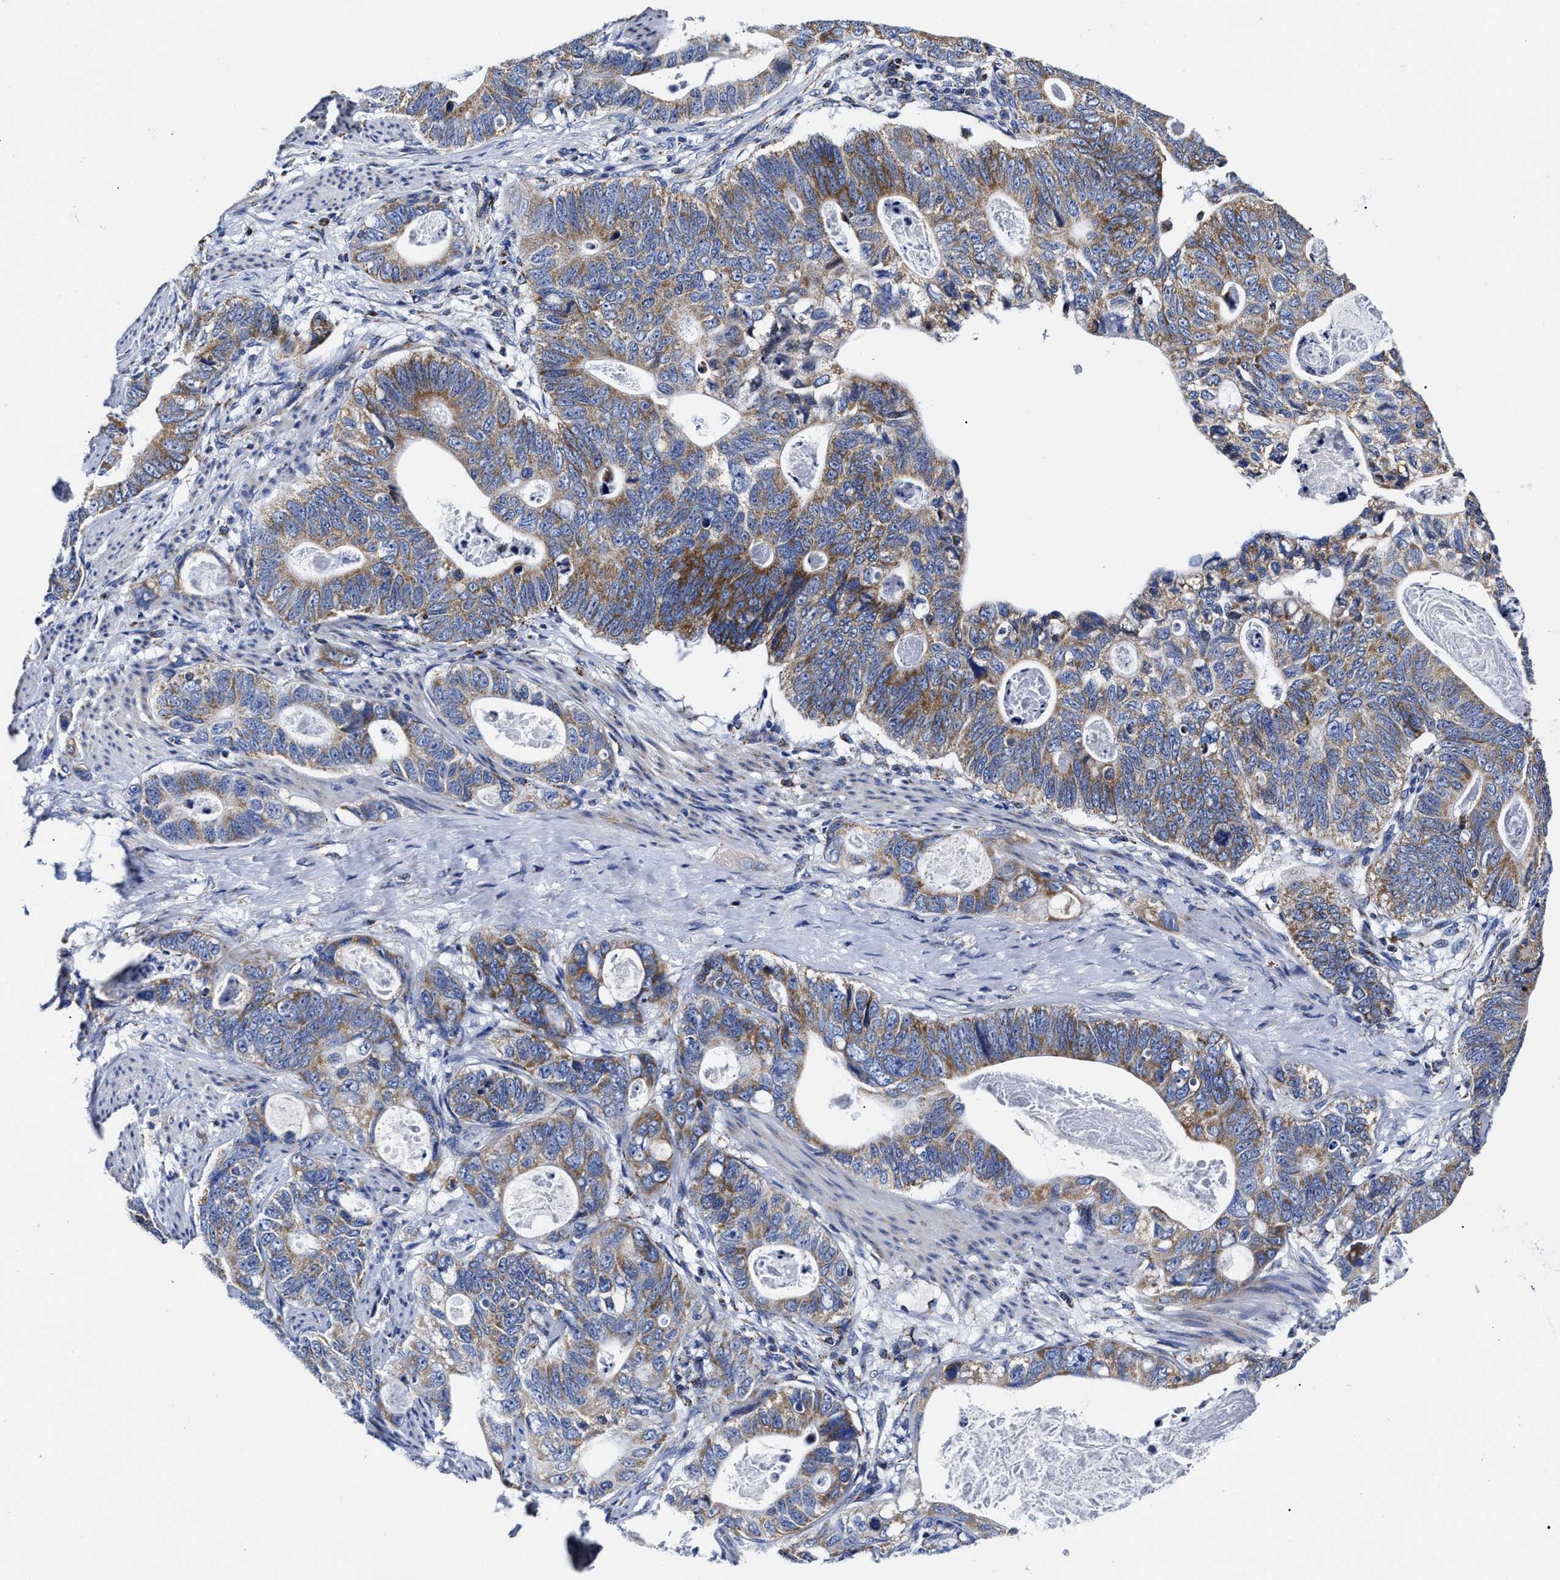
{"staining": {"intensity": "weak", "quantity": "25%-75%", "location": "cytoplasmic/membranous"}, "tissue": "stomach cancer", "cell_type": "Tumor cells", "image_type": "cancer", "snomed": [{"axis": "morphology", "description": "Normal tissue, NOS"}, {"axis": "morphology", "description": "Adenocarcinoma, NOS"}, {"axis": "topography", "description": "Stomach"}], "caption": "This image exhibits immunohistochemistry (IHC) staining of human stomach cancer (adenocarcinoma), with low weak cytoplasmic/membranous expression in about 25%-75% of tumor cells.", "gene": "HINT2", "patient": {"sex": "female", "age": 89}}